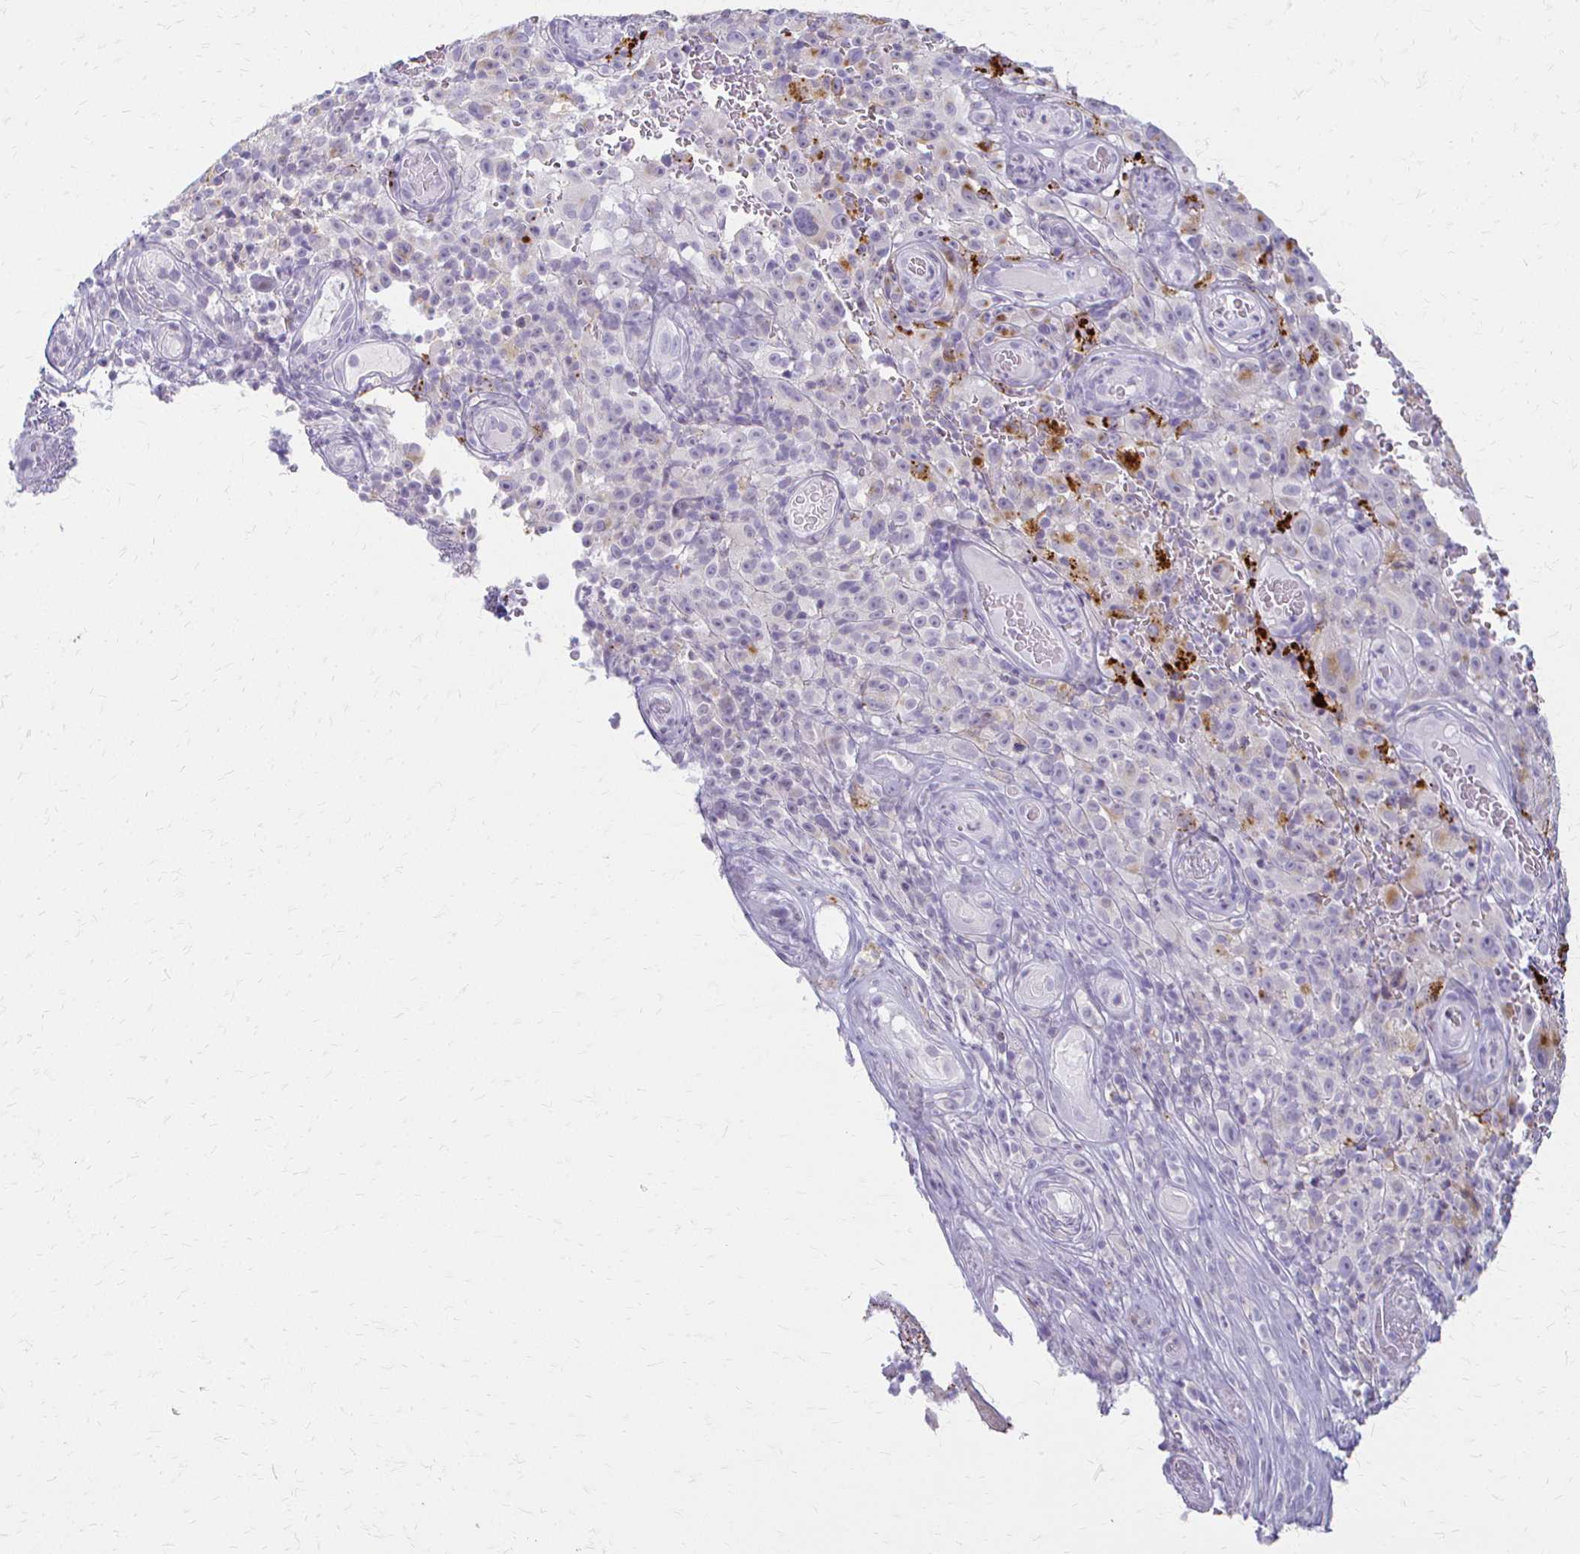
{"staining": {"intensity": "negative", "quantity": "none", "location": "none"}, "tissue": "melanoma", "cell_type": "Tumor cells", "image_type": "cancer", "snomed": [{"axis": "morphology", "description": "Malignant melanoma, NOS"}, {"axis": "topography", "description": "Skin"}], "caption": "A micrograph of melanoma stained for a protein displays no brown staining in tumor cells.", "gene": "ACP5", "patient": {"sex": "female", "age": 82}}